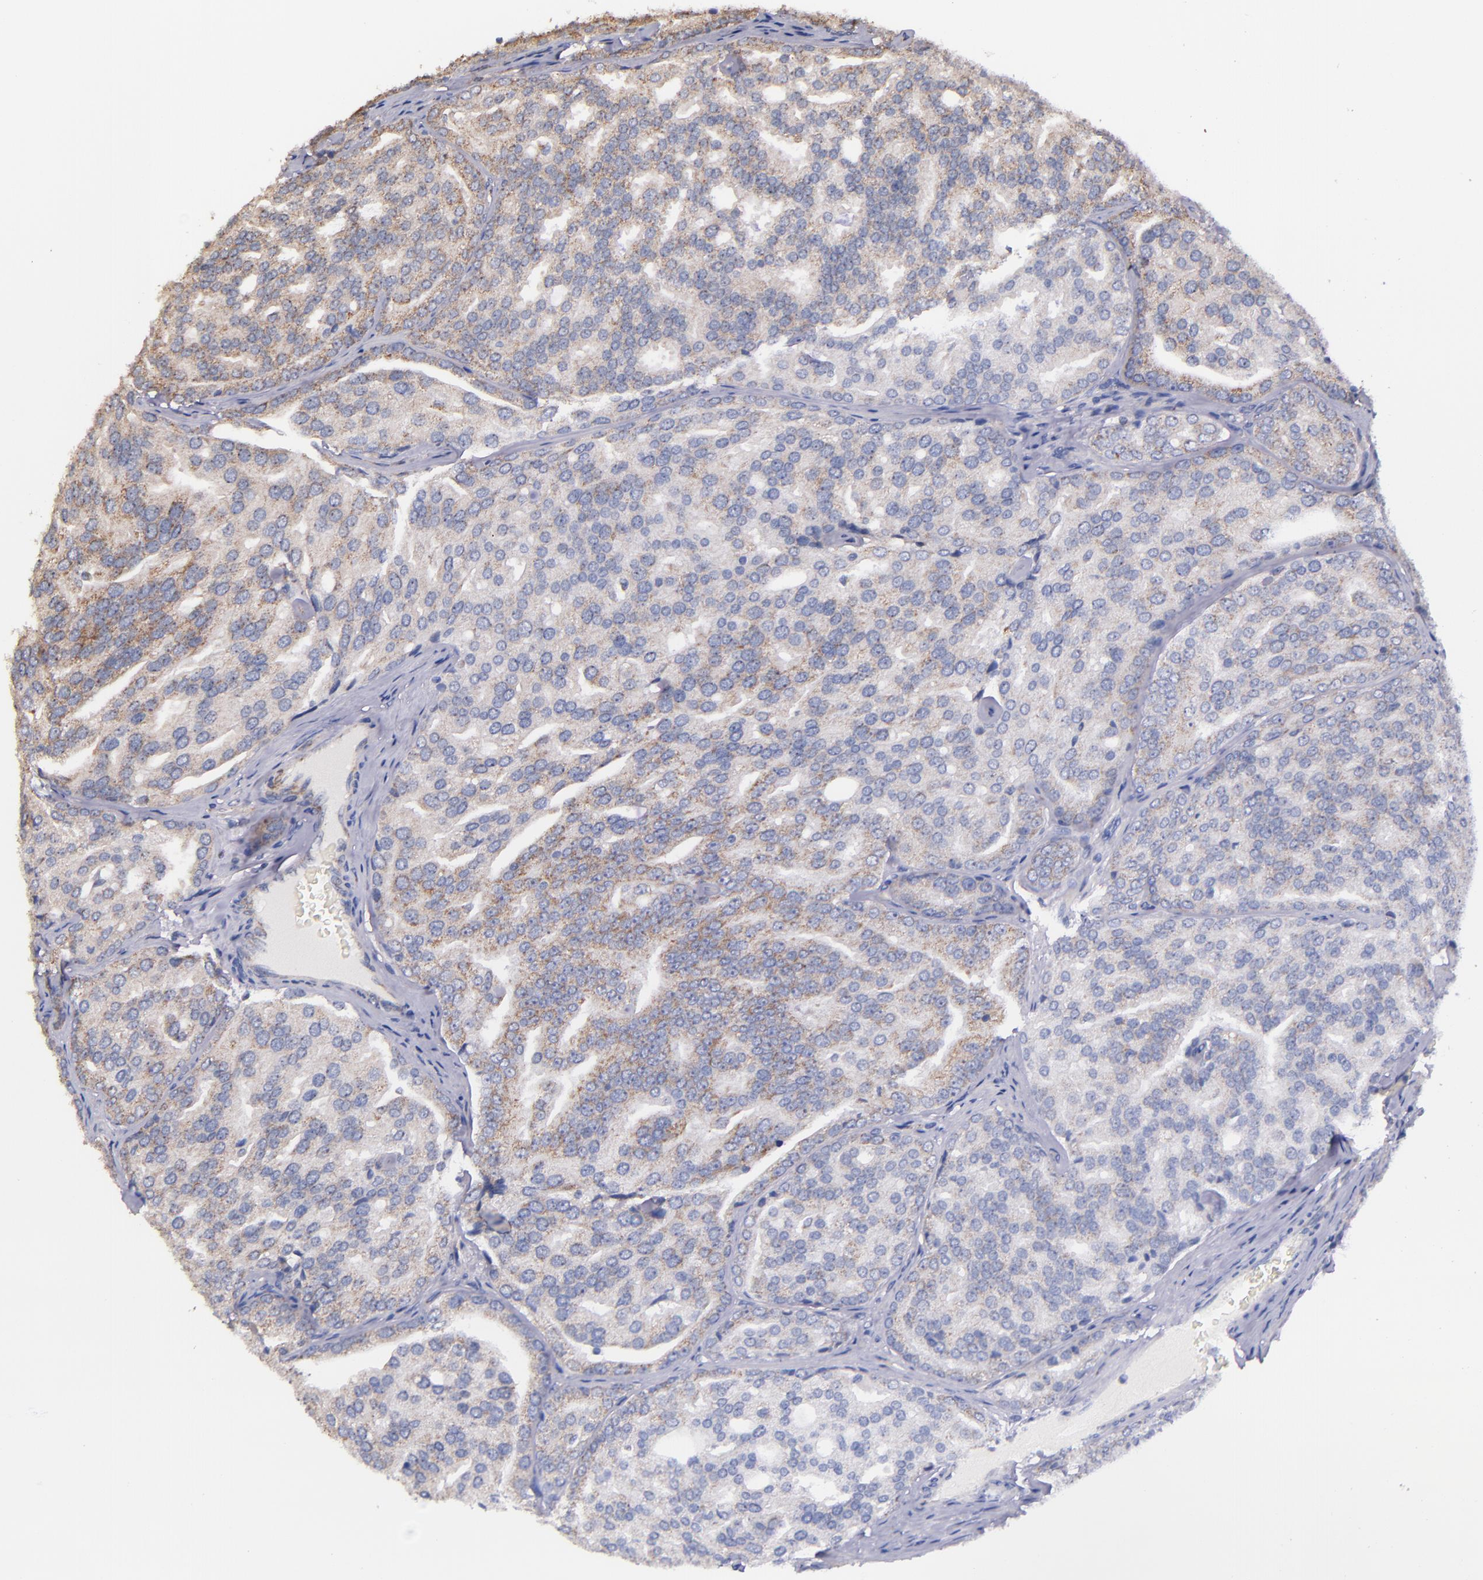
{"staining": {"intensity": "weak", "quantity": "25%-75%", "location": "cytoplasmic/membranous"}, "tissue": "prostate cancer", "cell_type": "Tumor cells", "image_type": "cancer", "snomed": [{"axis": "morphology", "description": "Adenocarcinoma, High grade"}, {"axis": "topography", "description": "Prostate"}], "caption": "An image of prostate adenocarcinoma (high-grade) stained for a protein demonstrates weak cytoplasmic/membranous brown staining in tumor cells.", "gene": "SHC1", "patient": {"sex": "male", "age": 64}}